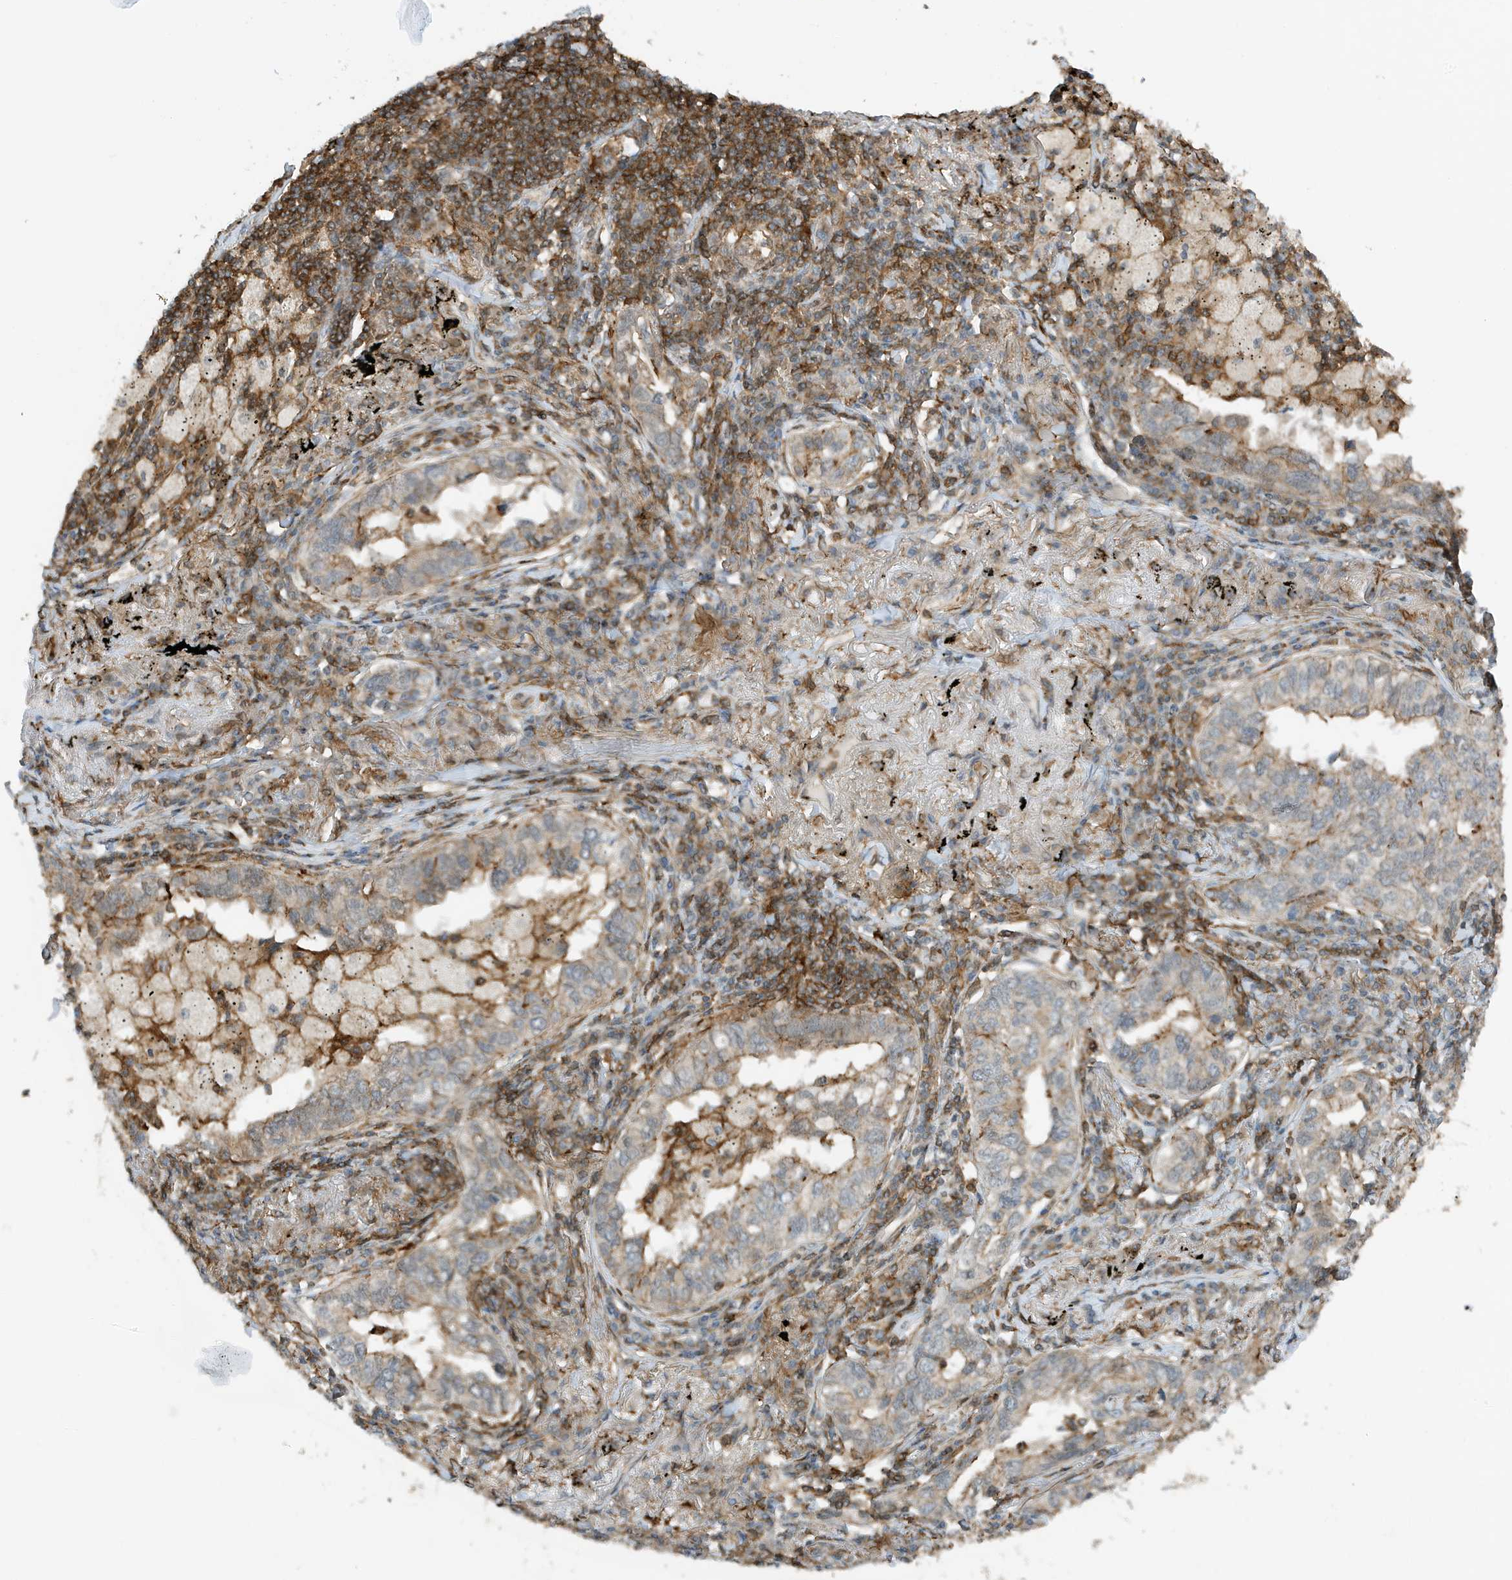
{"staining": {"intensity": "moderate", "quantity": "<25%", "location": "cytoplasmic/membranous"}, "tissue": "lung cancer", "cell_type": "Tumor cells", "image_type": "cancer", "snomed": [{"axis": "morphology", "description": "Adenocarcinoma, NOS"}, {"axis": "topography", "description": "Lung"}], "caption": "Immunohistochemistry (IHC) (DAB) staining of lung adenocarcinoma shows moderate cytoplasmic/membranous protein positivity in about <25% of tumor cells. (DAB IHC with brightfield microscopy, high magnification).", "gene": "TATDN3", "patient": {"sex": "male", "age": 65}}